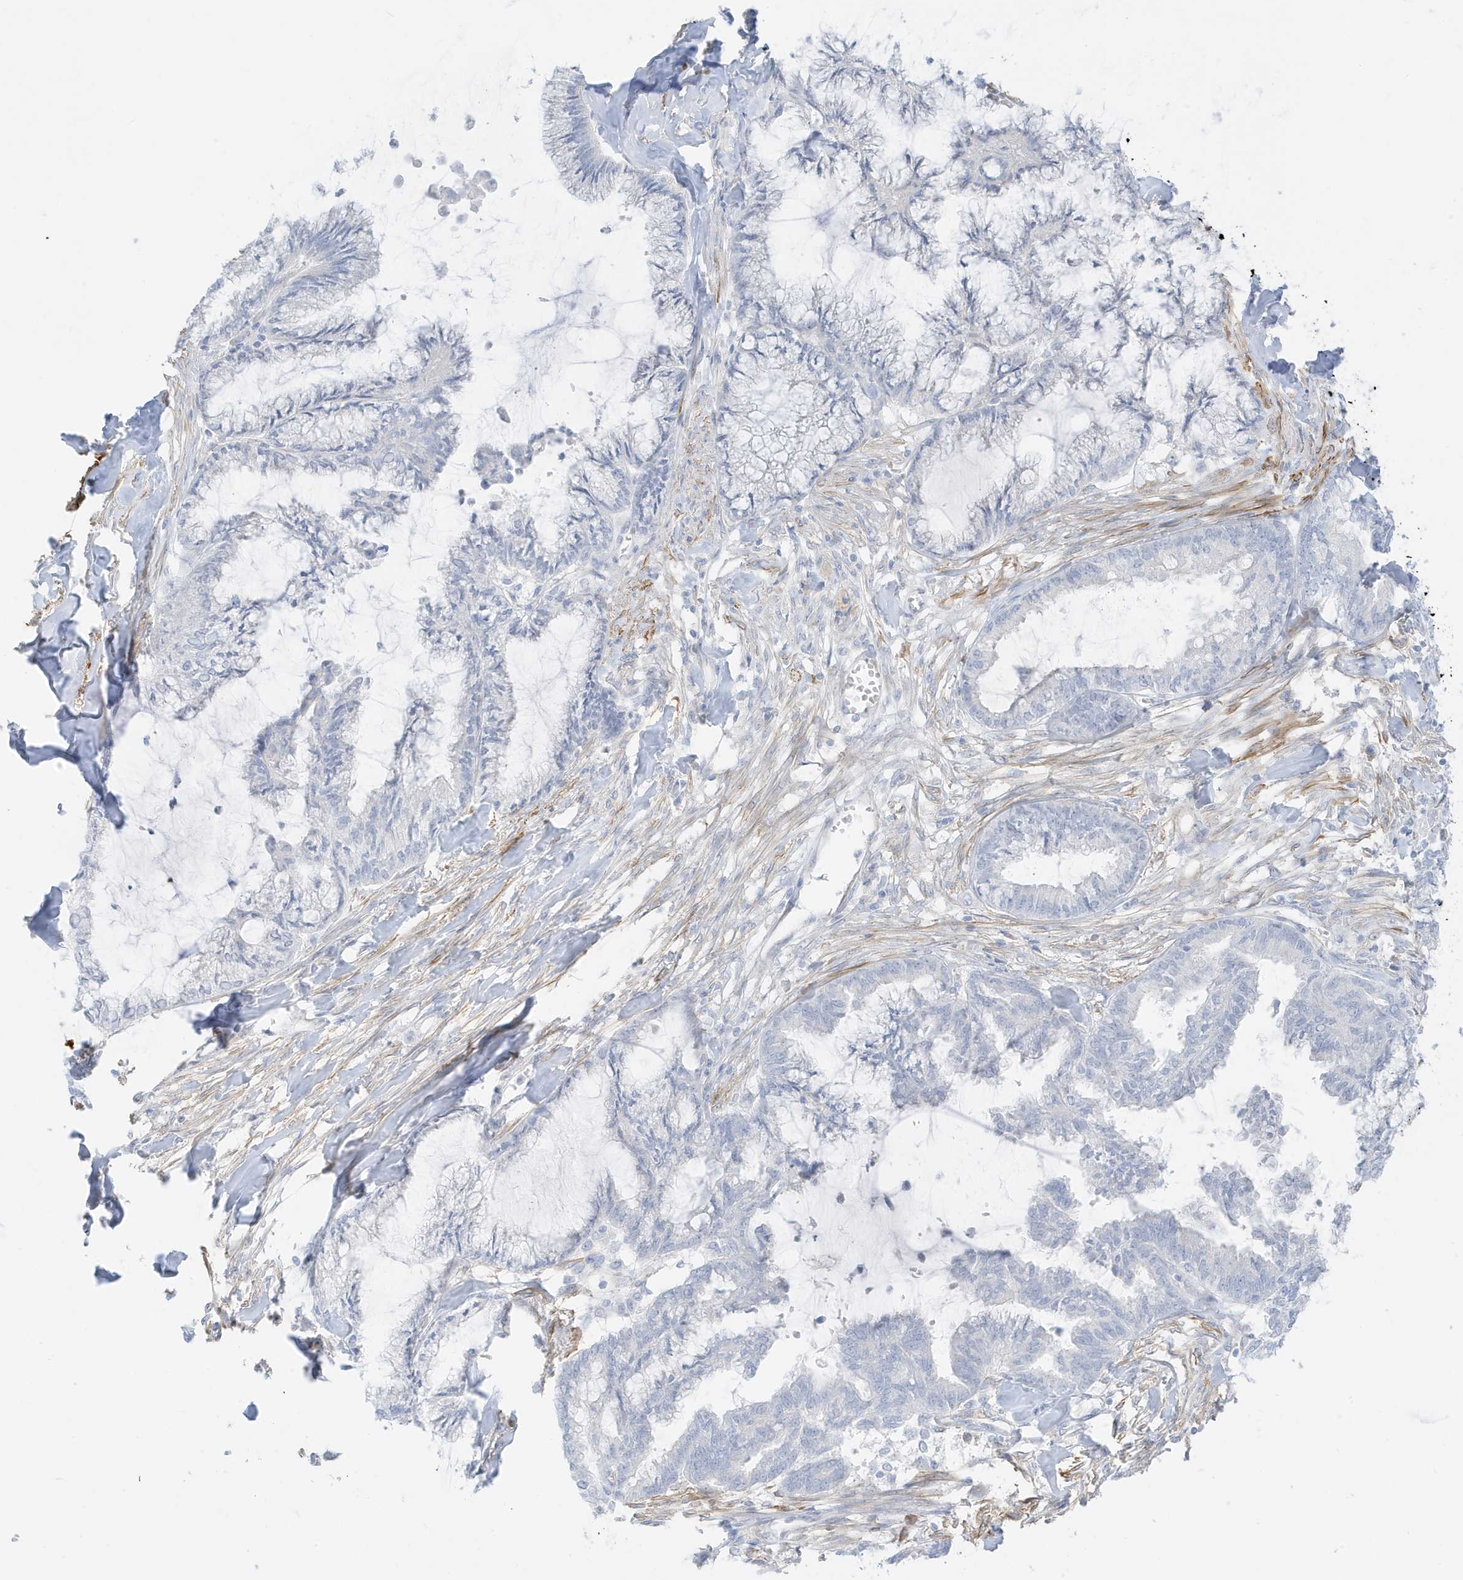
{"staining": {"intensity": "negative", "quantity": "none", "location": "none"}, "tissue": "endometrial cancer", "cell_type": "Tumor cells", "image_type": "cancer", "snomed": [{"axis": "morphology", "description": "Adenocarcinoma, NOS"}, {"axis": "topography", "description": "Endometrium"}], "caption": "This is an immunohistochemistry photomicrograph of human endometrial cancer (adenocarcinoma). There is no expression in tumor cells.", "gene": "SLC22A13", "patient": {"sex": "female", "age": 86}}